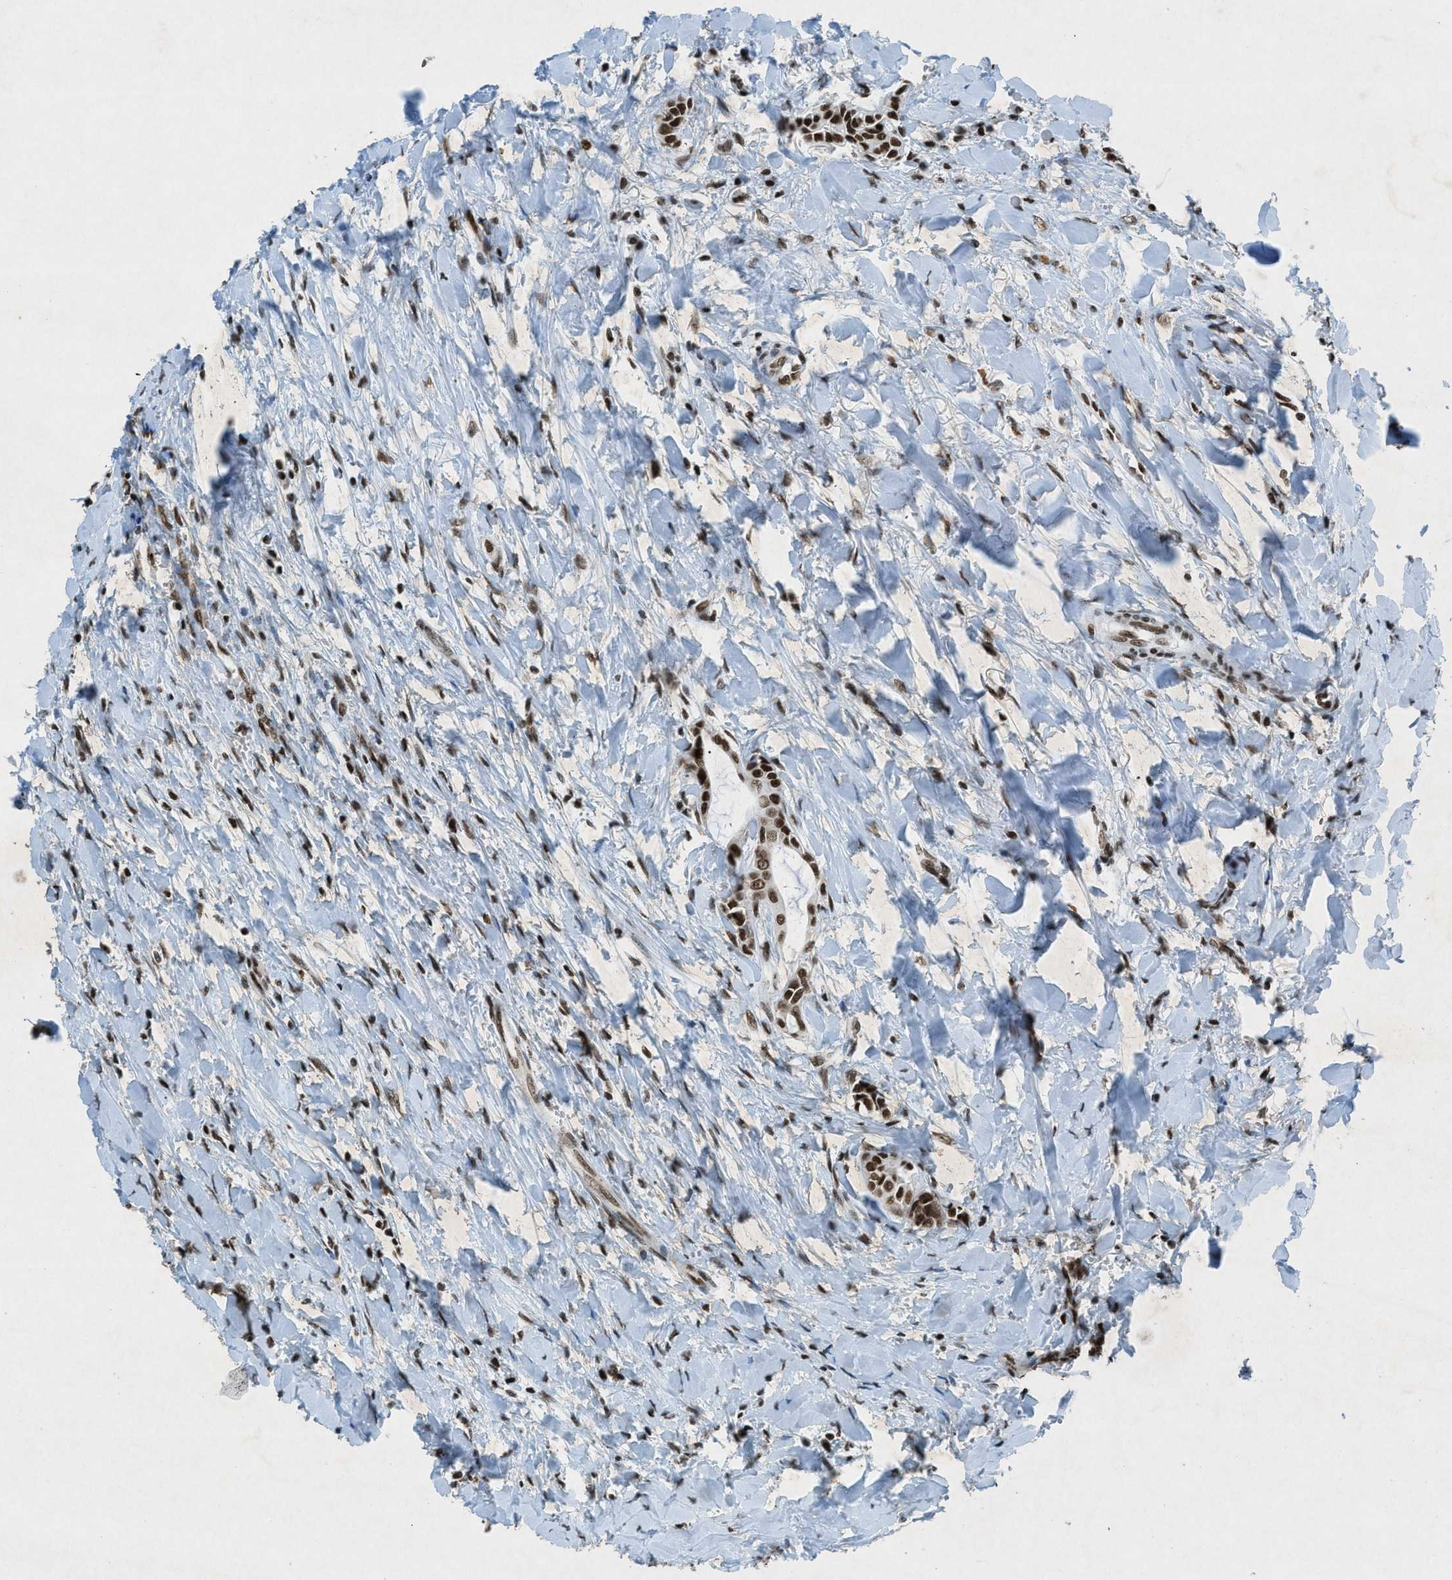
{"staining": {"intensity": "moderate", "quantity": ">75%", "location": "nuclear"}, "tissue": "head and neck cancer", "cell_type": "Tumor cells", "image_type": "cancer", "snomed": [{"axis": "morphology", "description": "Adenocarcinoma, NOS"}, {"axis": "topography", "description": "Salivary gland"}, {"axis": "topography", "description": "Head-Neck"}], "caption": "Immunohistochemistry image of neoplastic tissue: head and neck cancer stained using immunohistochemistry (IHC) exhibits medium levels of moderate protein expression localized specifically in the nuclear of tumor cells, appearing as a nuclear brown color.", "gene": "NXF1", "patient": {"sex": "female", "age": 59}}